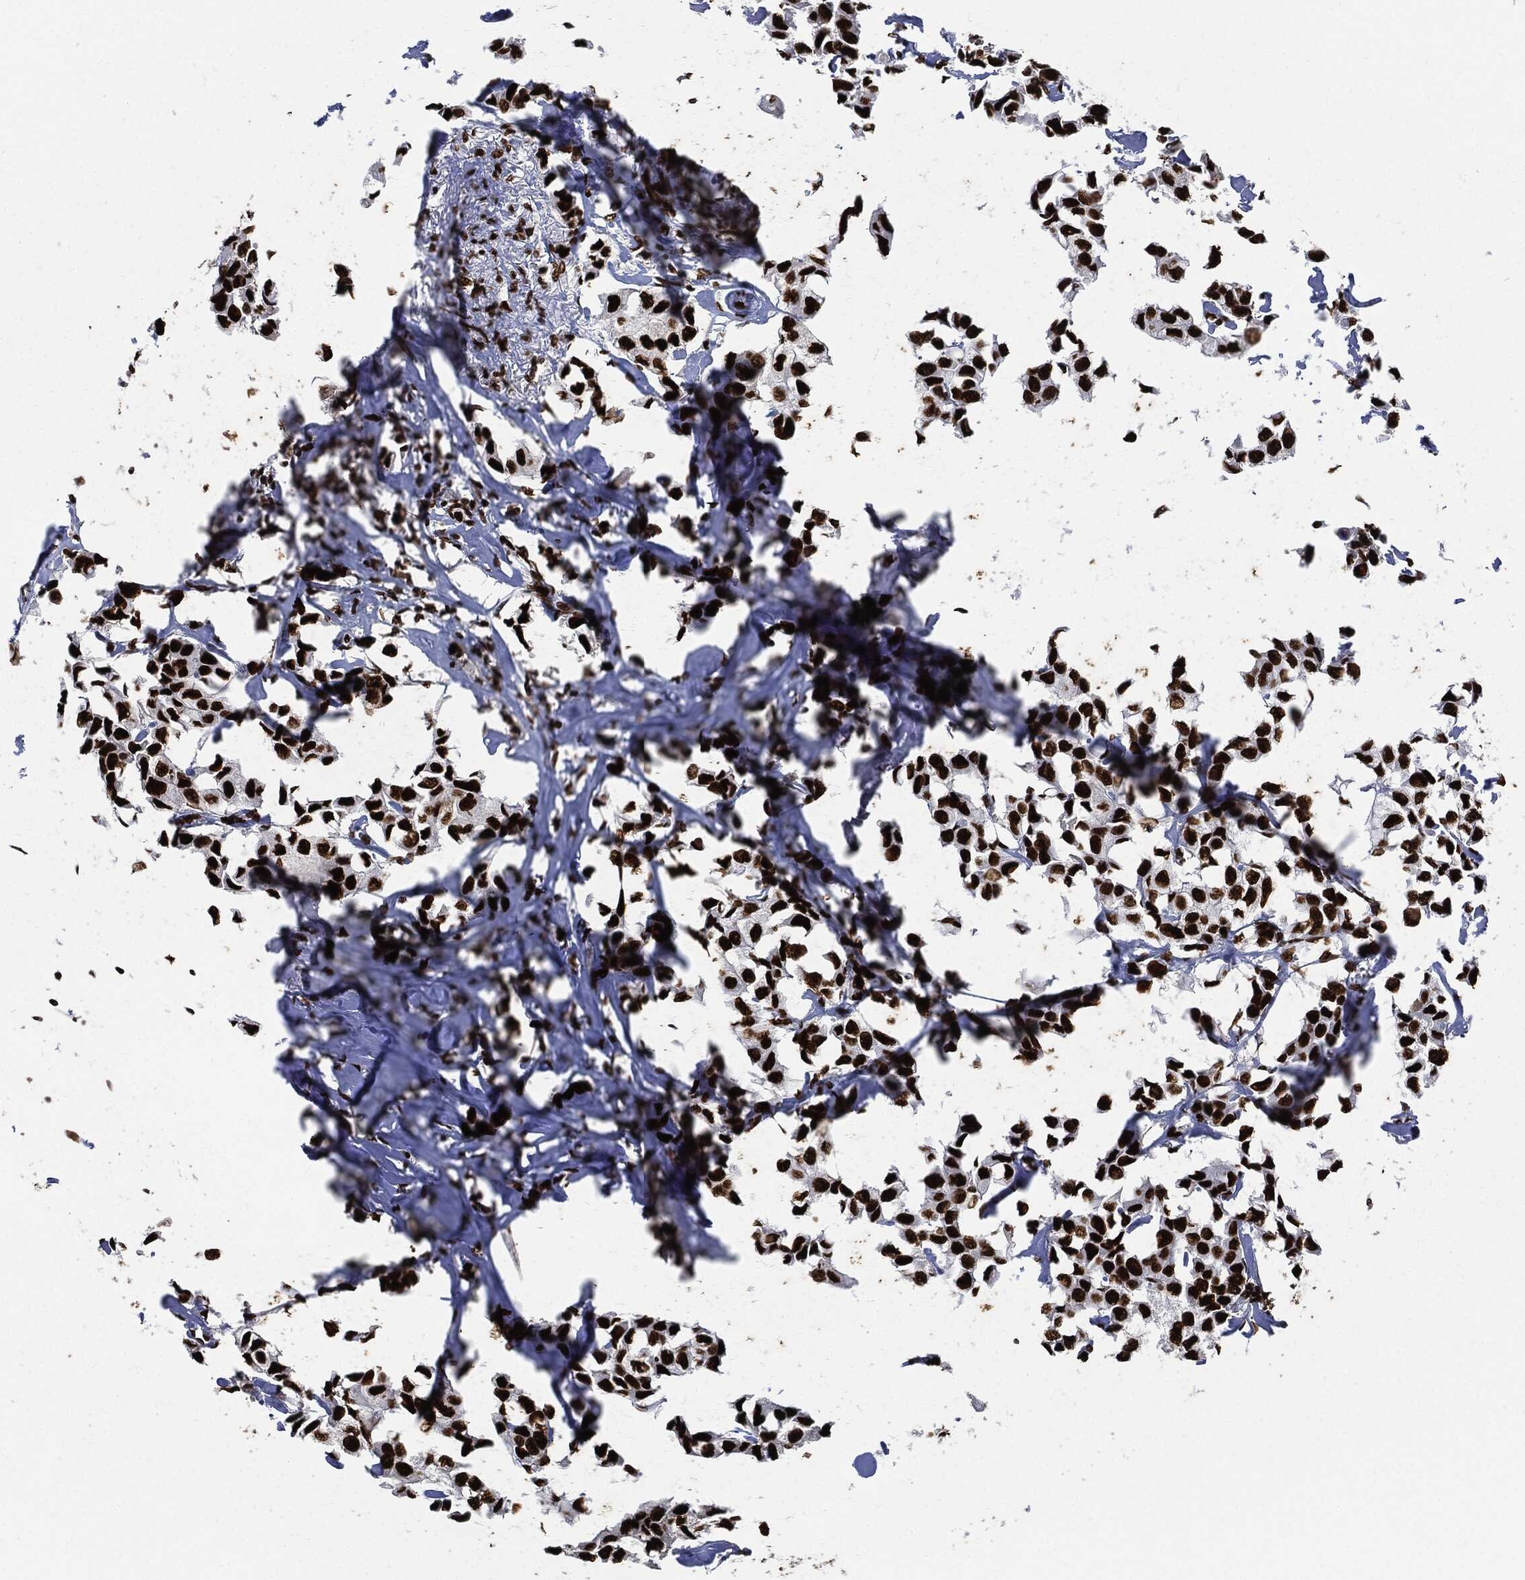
{"staining": {"intensity": "strong", "quantity": ">75%", "location": "nuclear"}, "tissue": "breast cancer", "cell_type": "Tumor cells", "image_type": "cancer", "snomed": [{"axis": "morphology", "description": "Duct carcinoma"}, {"axis": "topography", "description": "Breast"}], "caption": "An immunohistochemistry (IHC) image of tumor tissue is shown. Protein staining in brown labels strong nuclear positivity in breast cancer (intraductal carcinoma) within tumor cells.", "gene": "RECQL", "patient": {"sex": "female", "age": 80}}